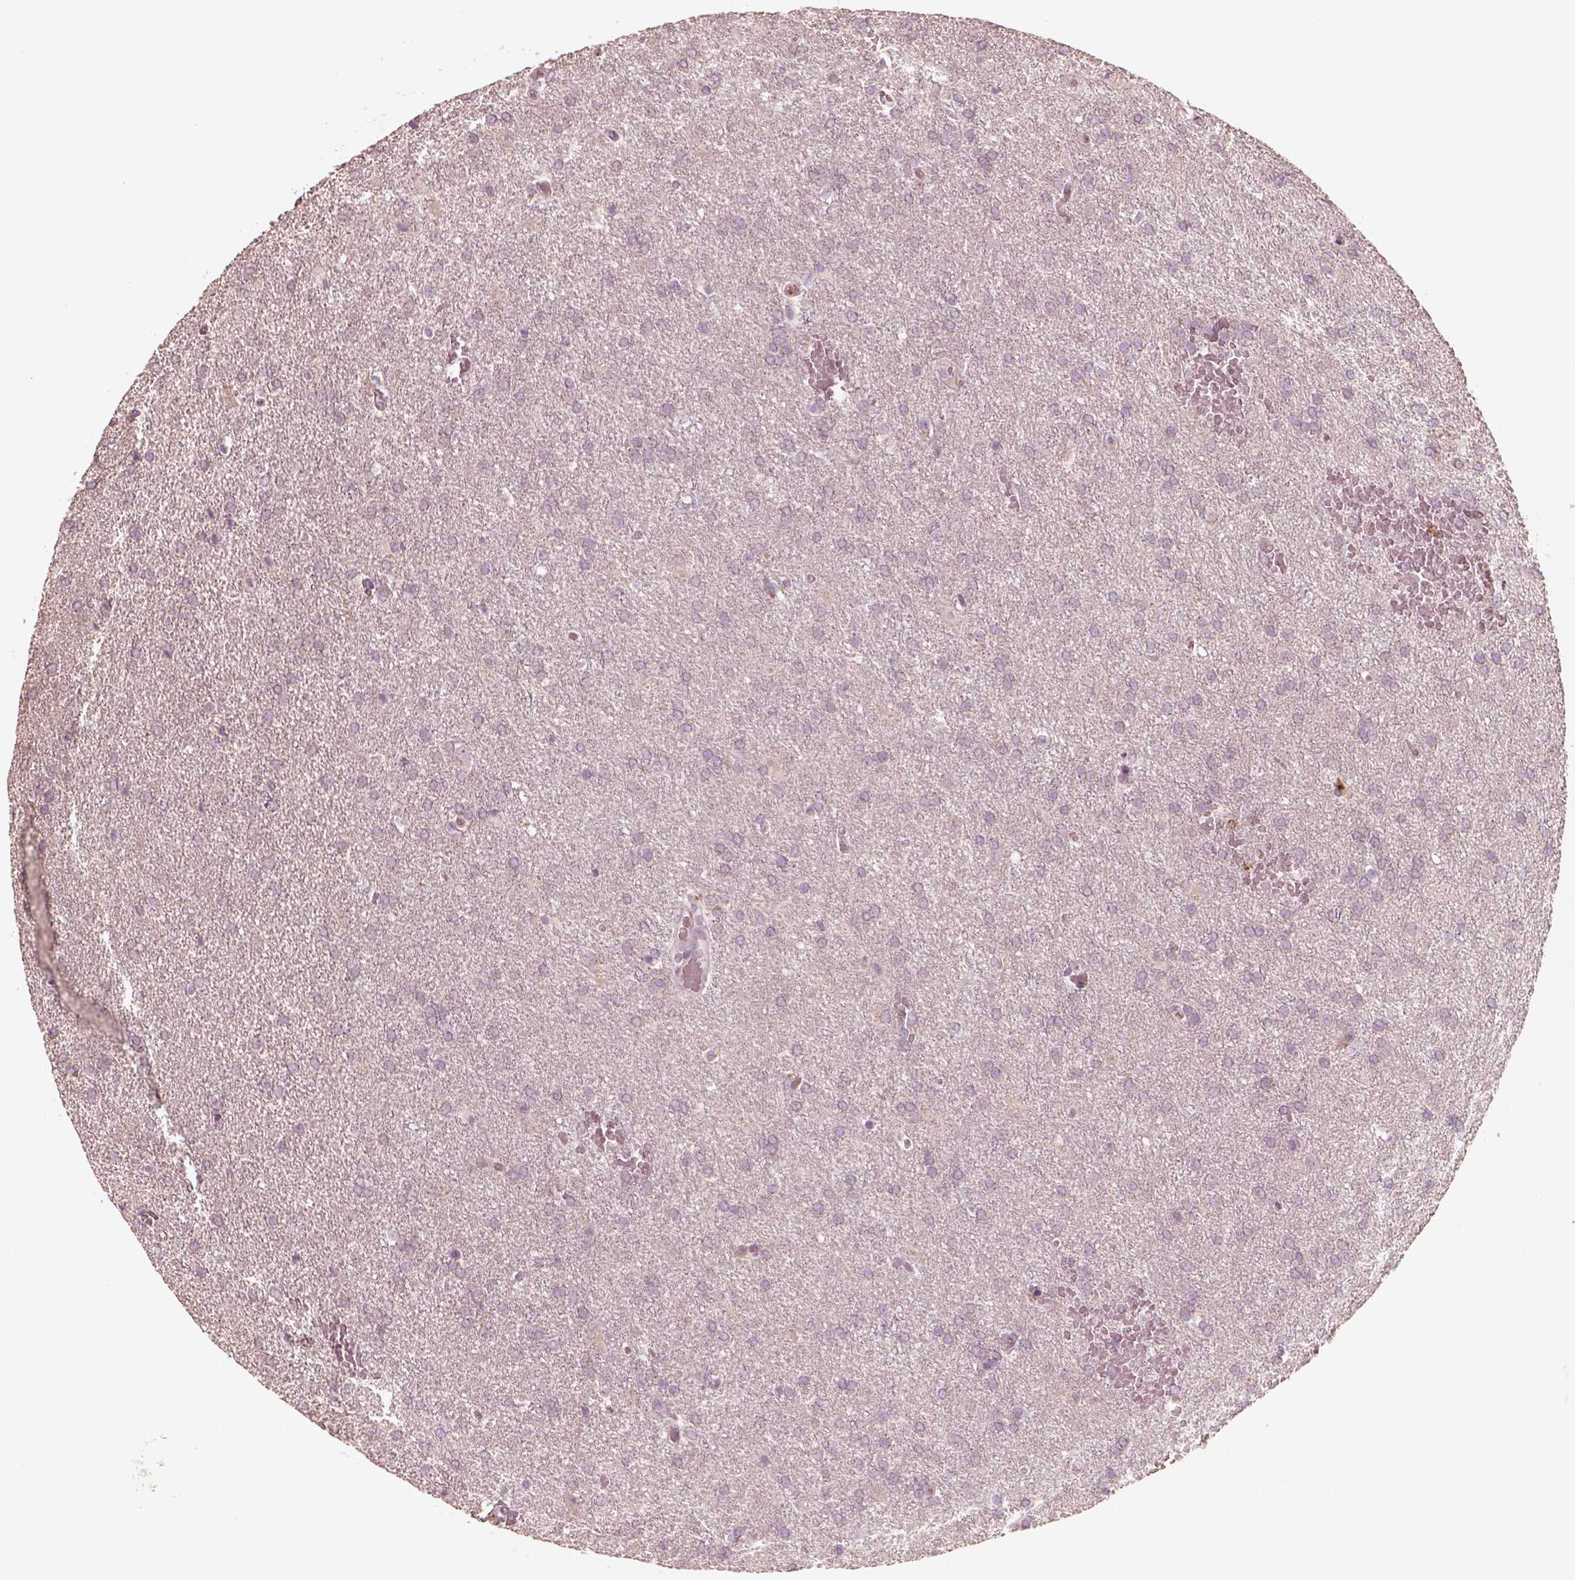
{"staining": {"intensity": "negative", "quantity": "none", "location": "none"}, "tissue": "glioma", "cell_type": "Tumor cells", "image_type": "cancer", "snomed": [{"axis": "morphology", "description": "Glioma, malignant, High grade"}, {"axis": "topography", "description": "Brain"}], "caption": "Immunohistochemistry of glioma shows no staining in tumor cells.", "gene": "ABCA7", "patient": {"sex": "male", "age": 68}}